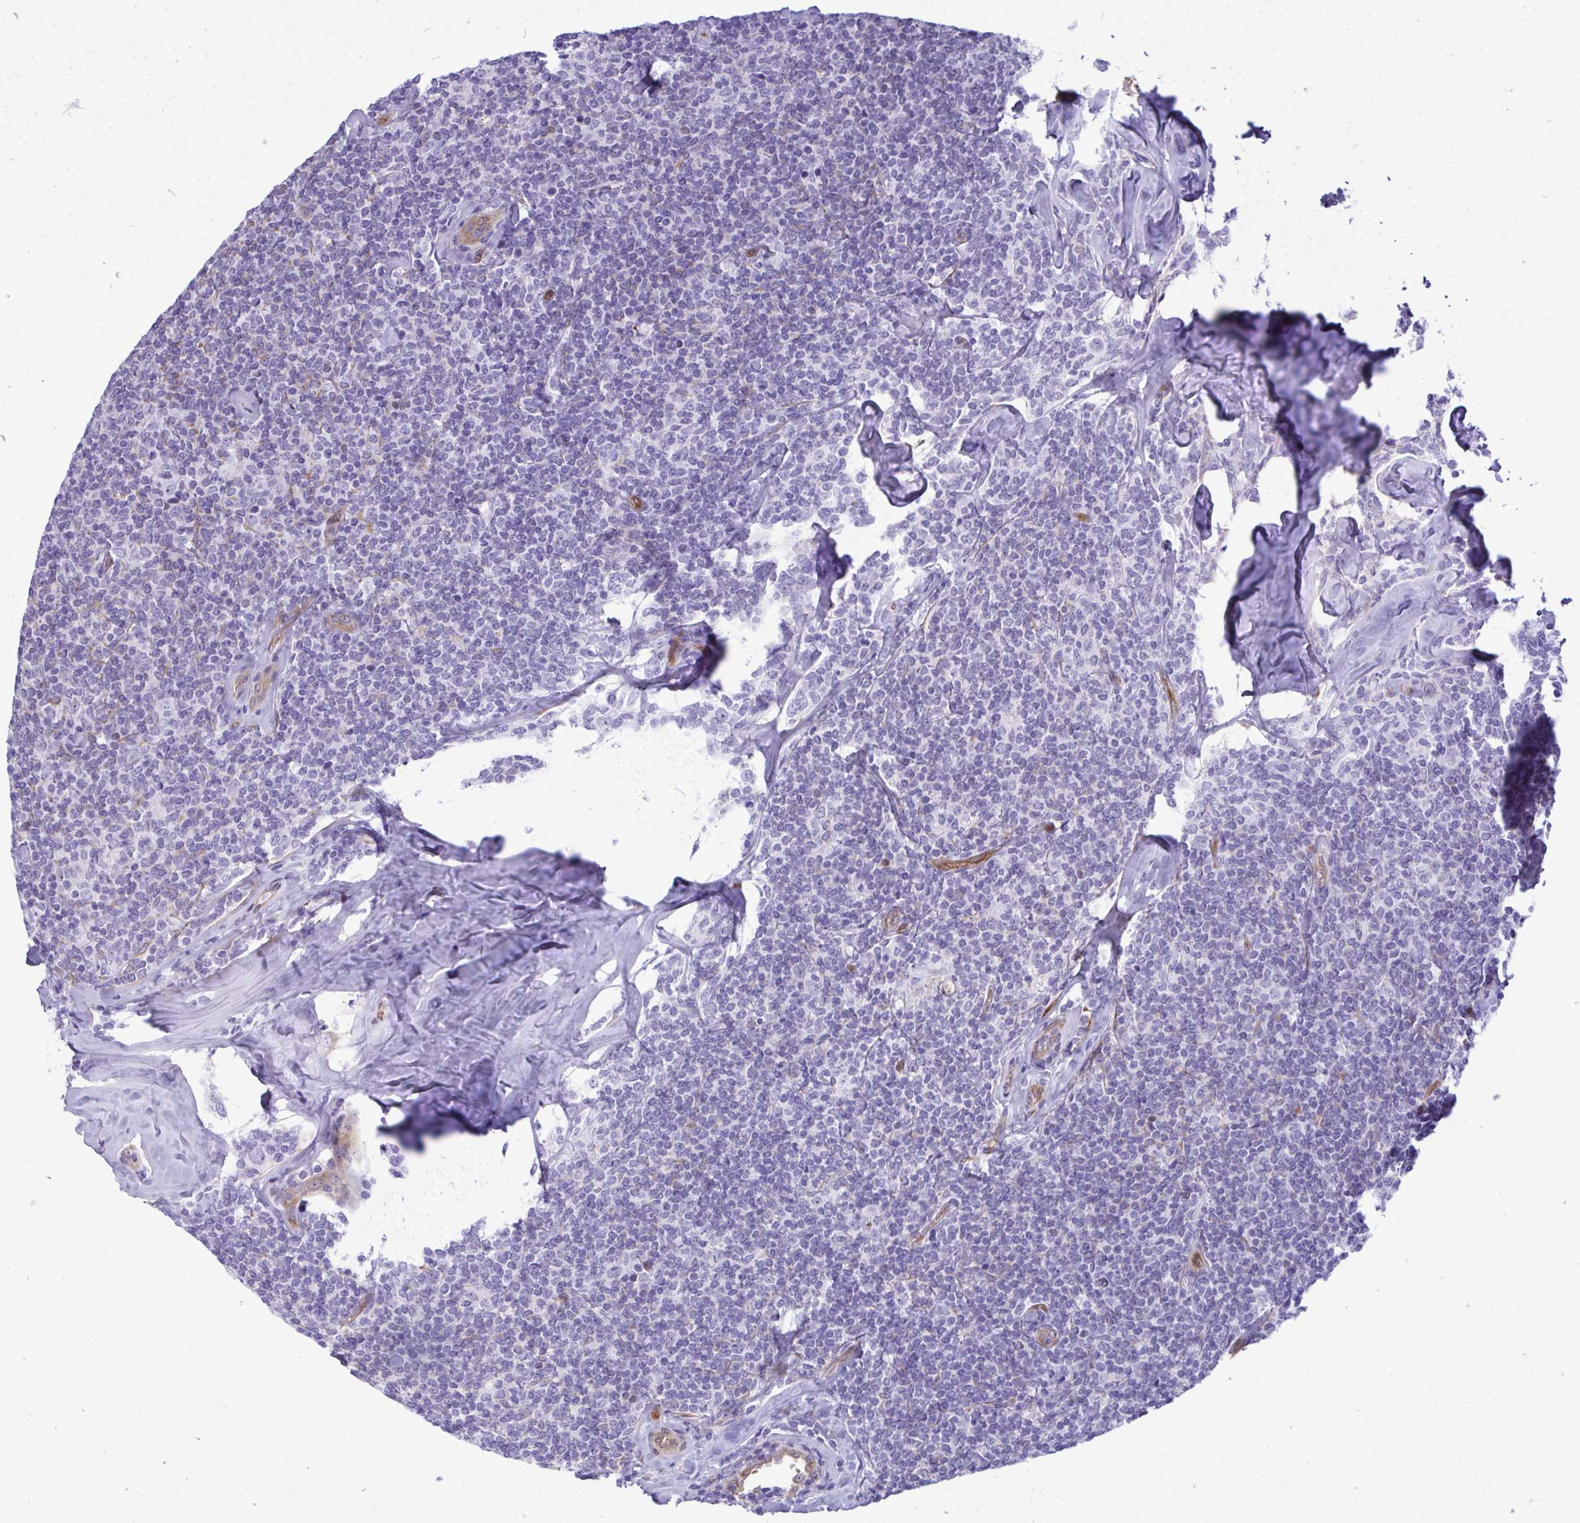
{"staining": {"intensity": "negative", "quantity": "none", "location": "none"}, "tissue": "lymphoma", "cell_type": "Tumor cells", "image_type": "cancer", "snomed": [{"axis": "morphology", "description": "Malignant lymphoma, non-Hodgkin's type, Low grade"}, {"axis": "topography", "description": "Lymph node"}], "caption": "A micrograph of lymphoma stained for a protein shows no brown staining in tumor cells.", "gene": "LIMS2", "patient": {"sex": "female", "age": 56}}